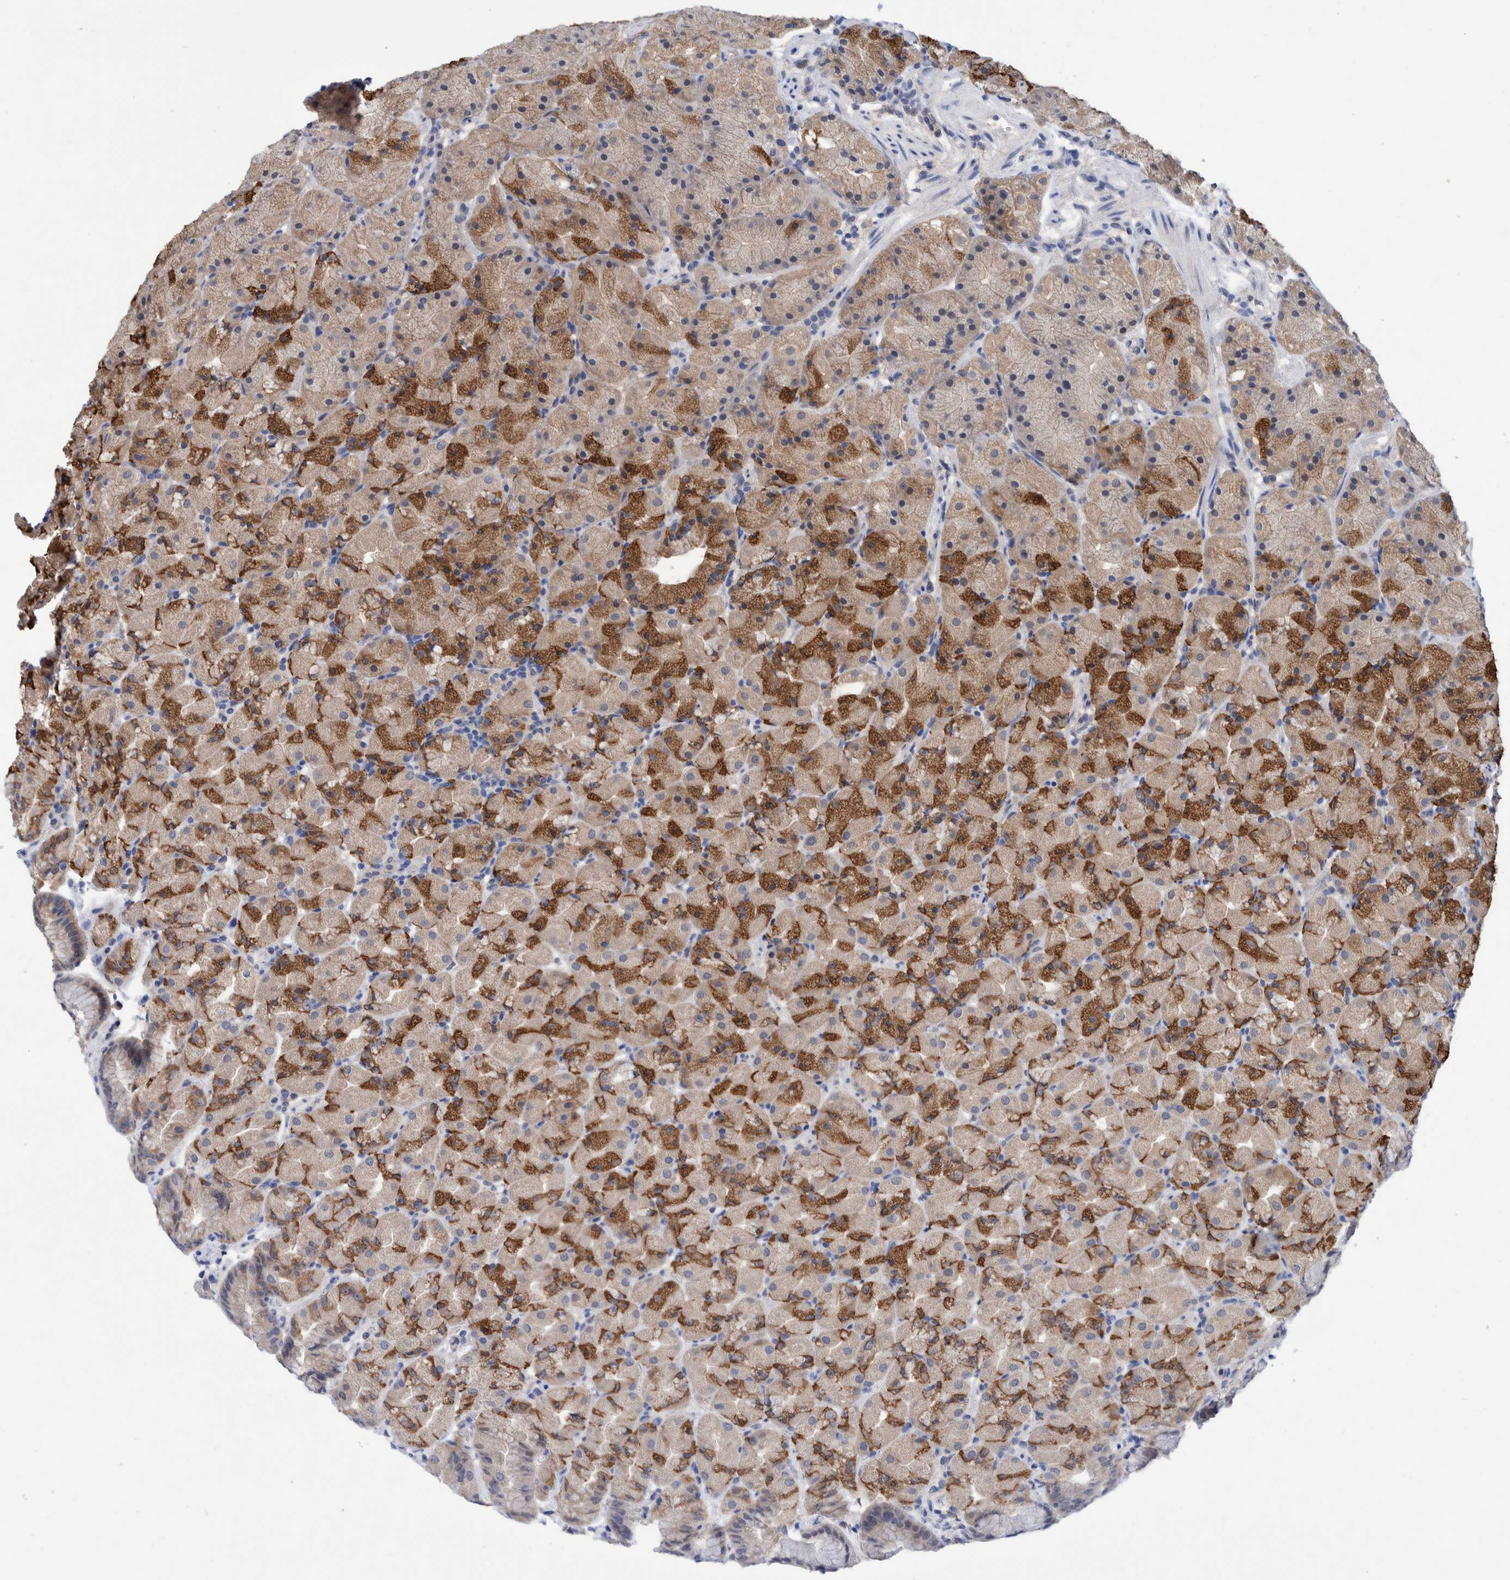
{"staining": {"intensity": "moderate", "quantity": ">75%", "location": "cytoplasmic/membranous"}, "tissue": "stomach", "cell_type": "Glandular cells", "image_type": "normal", "snomed": [{"axis": "morphology", "description": "Normal tissue, NOS"}, {"axis": "topography", "description": "Stomach, upper"}, {"axis": "topography", "description": "Stomach"}], "caption": "Immunohistochemistry micrograph of normal human stomach stained for a protein (brown), which demonstrates medium levels of moderate cytoplasmic/membranous positivity in about >75% of glandular cells.", "gene": "PFAS", "patient": {"sex": "male", "age": 48}}